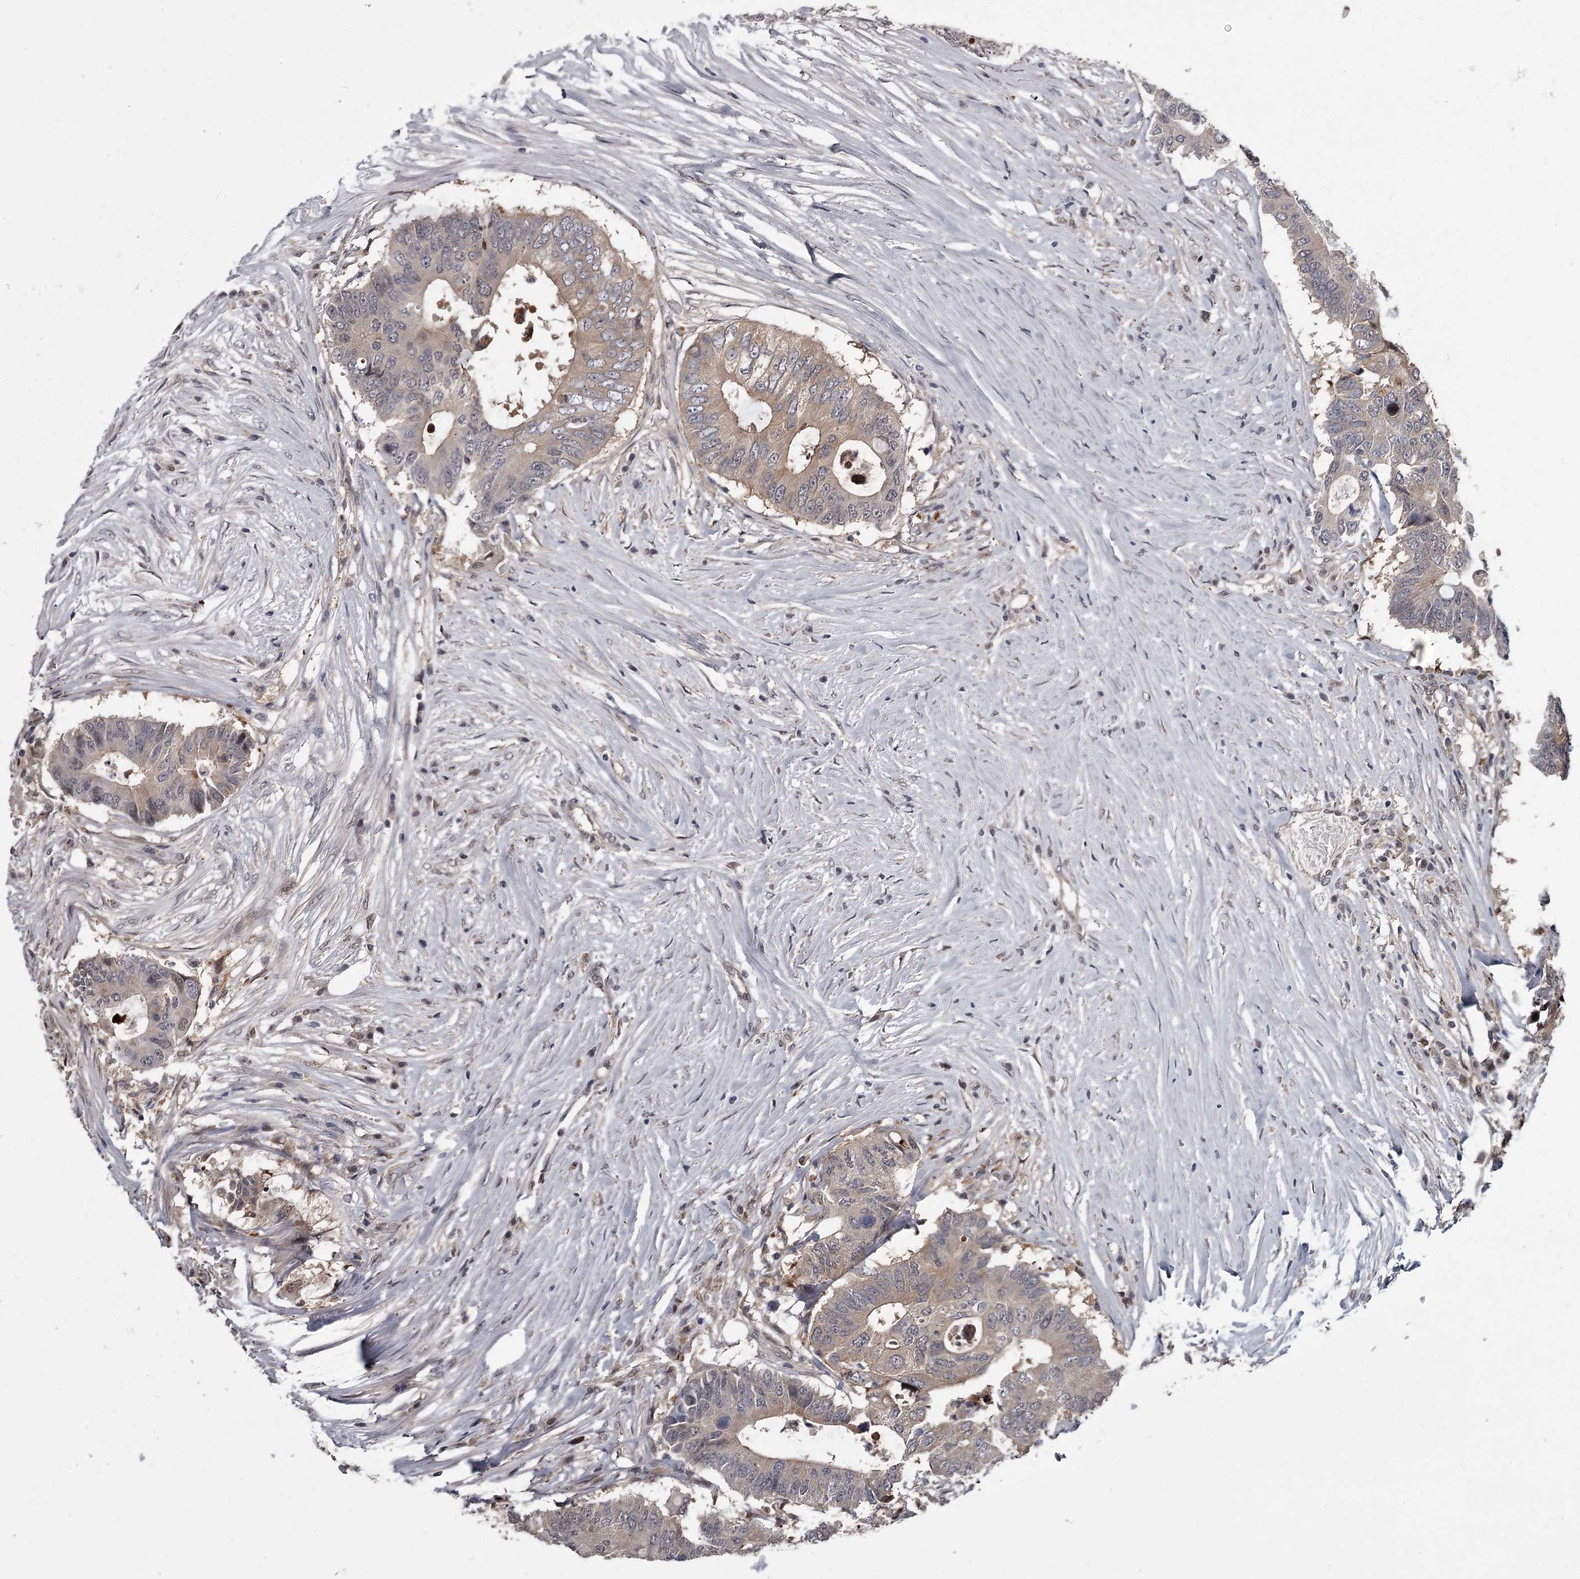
{"staining": {"intensity": "weak", "quantity": "25%-75%", "location": "cytoplasmic/membranous"}, "tissue": "colorectal cancer", "cell_type": "Tumor cells", "image_type": "cancer", "snomed": [{"axis": "morphology", "description": "Adenocarcinoma, NOS"}, {"axis": "topography", "description": "Colon"}], "caption": "Protein analysis of colorectal adenocarcinoma tissue demonstrates weak cytoplasmic/membranous expression in approximately 25%-75% of tumor cells.", "gene": "DAO", "patient": {"sex": "male", "age": 71}}